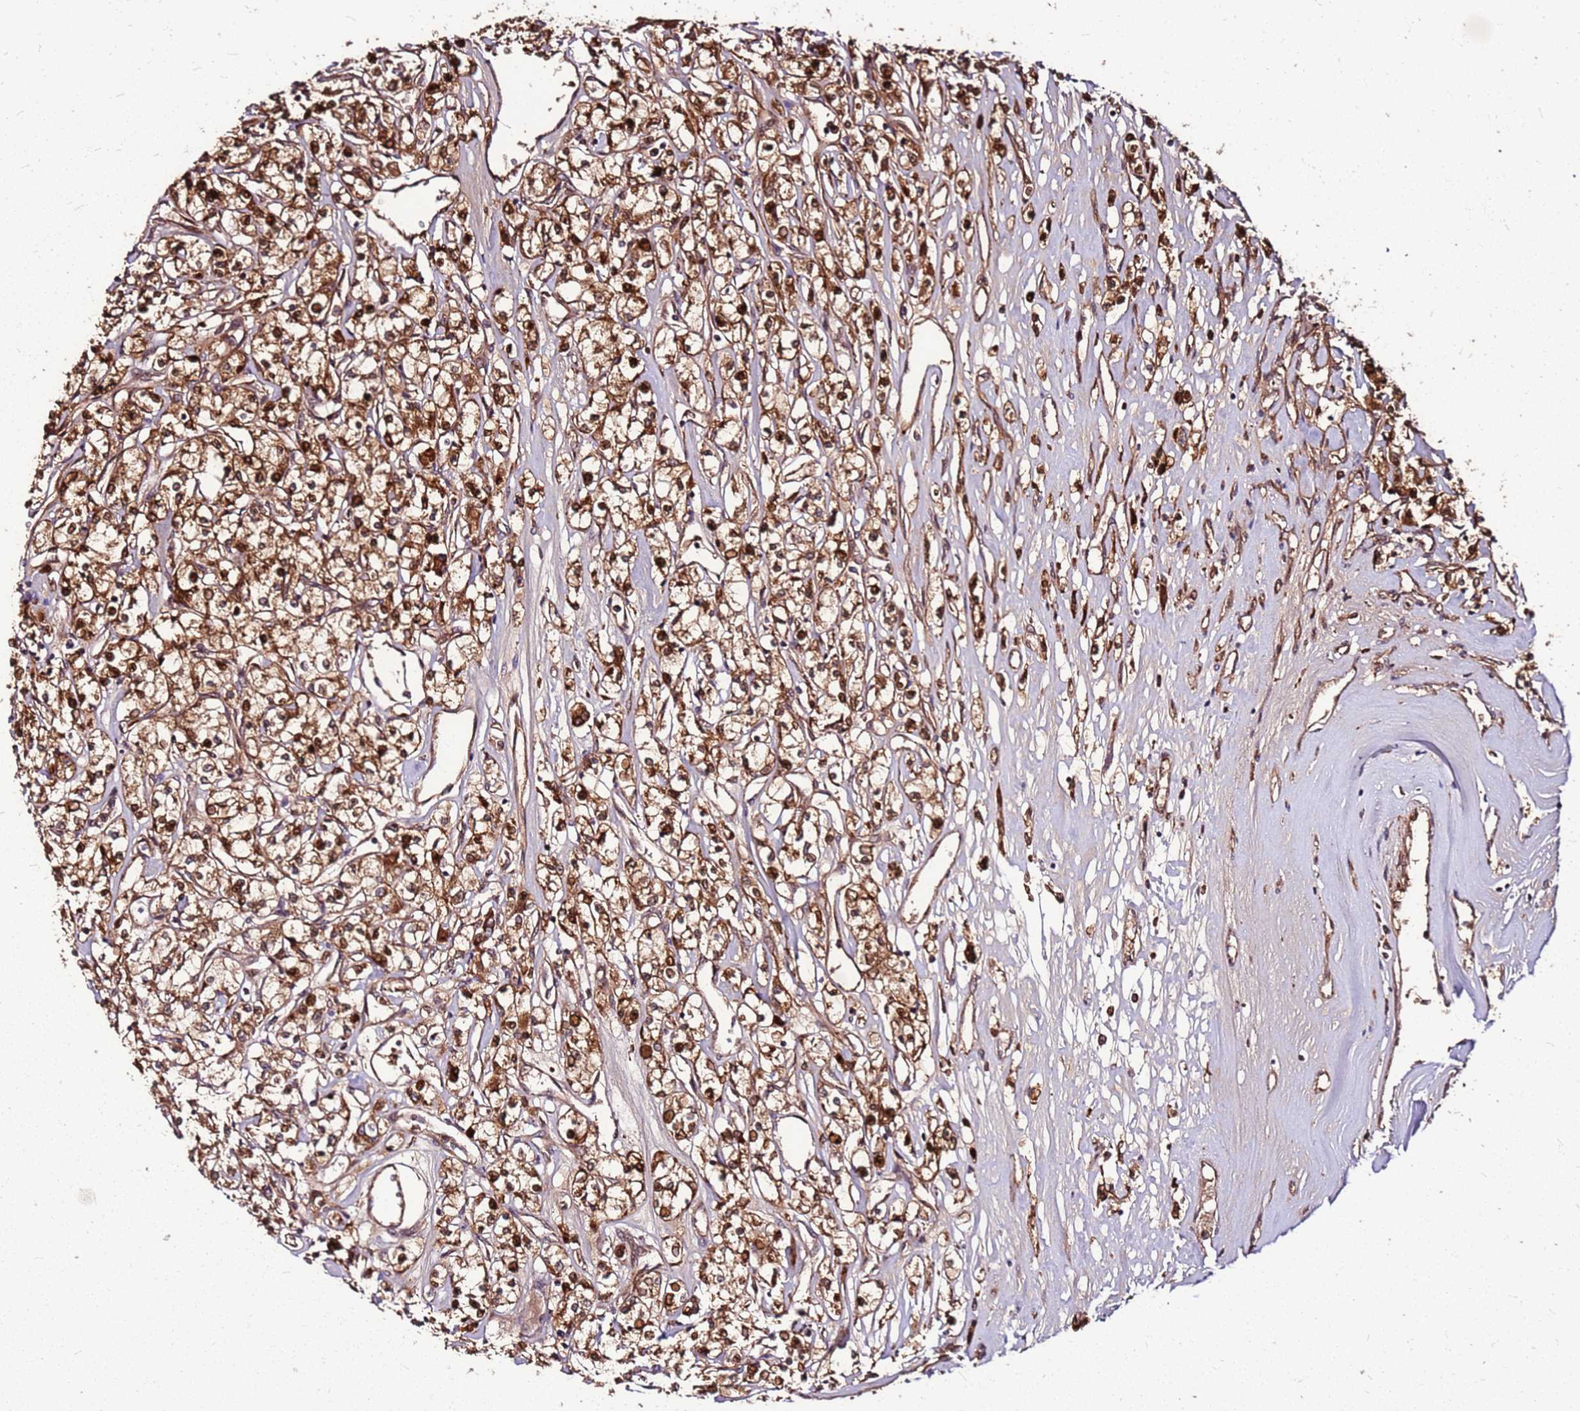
{"staining": {"intensity": "strong", "quantity": ">75%", "location": "cytoplasmic/membranous"}, "tissue": "renal cancer", "cell_type": "Tumor cells", "image_type": "cancer", "snomed": [{"axis": "morphology", "description": "Adenocarcinoma, NOS"}, {"axis": "topography", "description": "Kidney"}], "caption": "A photomicrograph of renal cancer (adenocarcinoma) stained for a protein demonstrates strong cytoplasmic/membranous brown staining in tumor cells.", "gene": "LYPLAL1", "patient": {"sex": "female", "age": 59}}